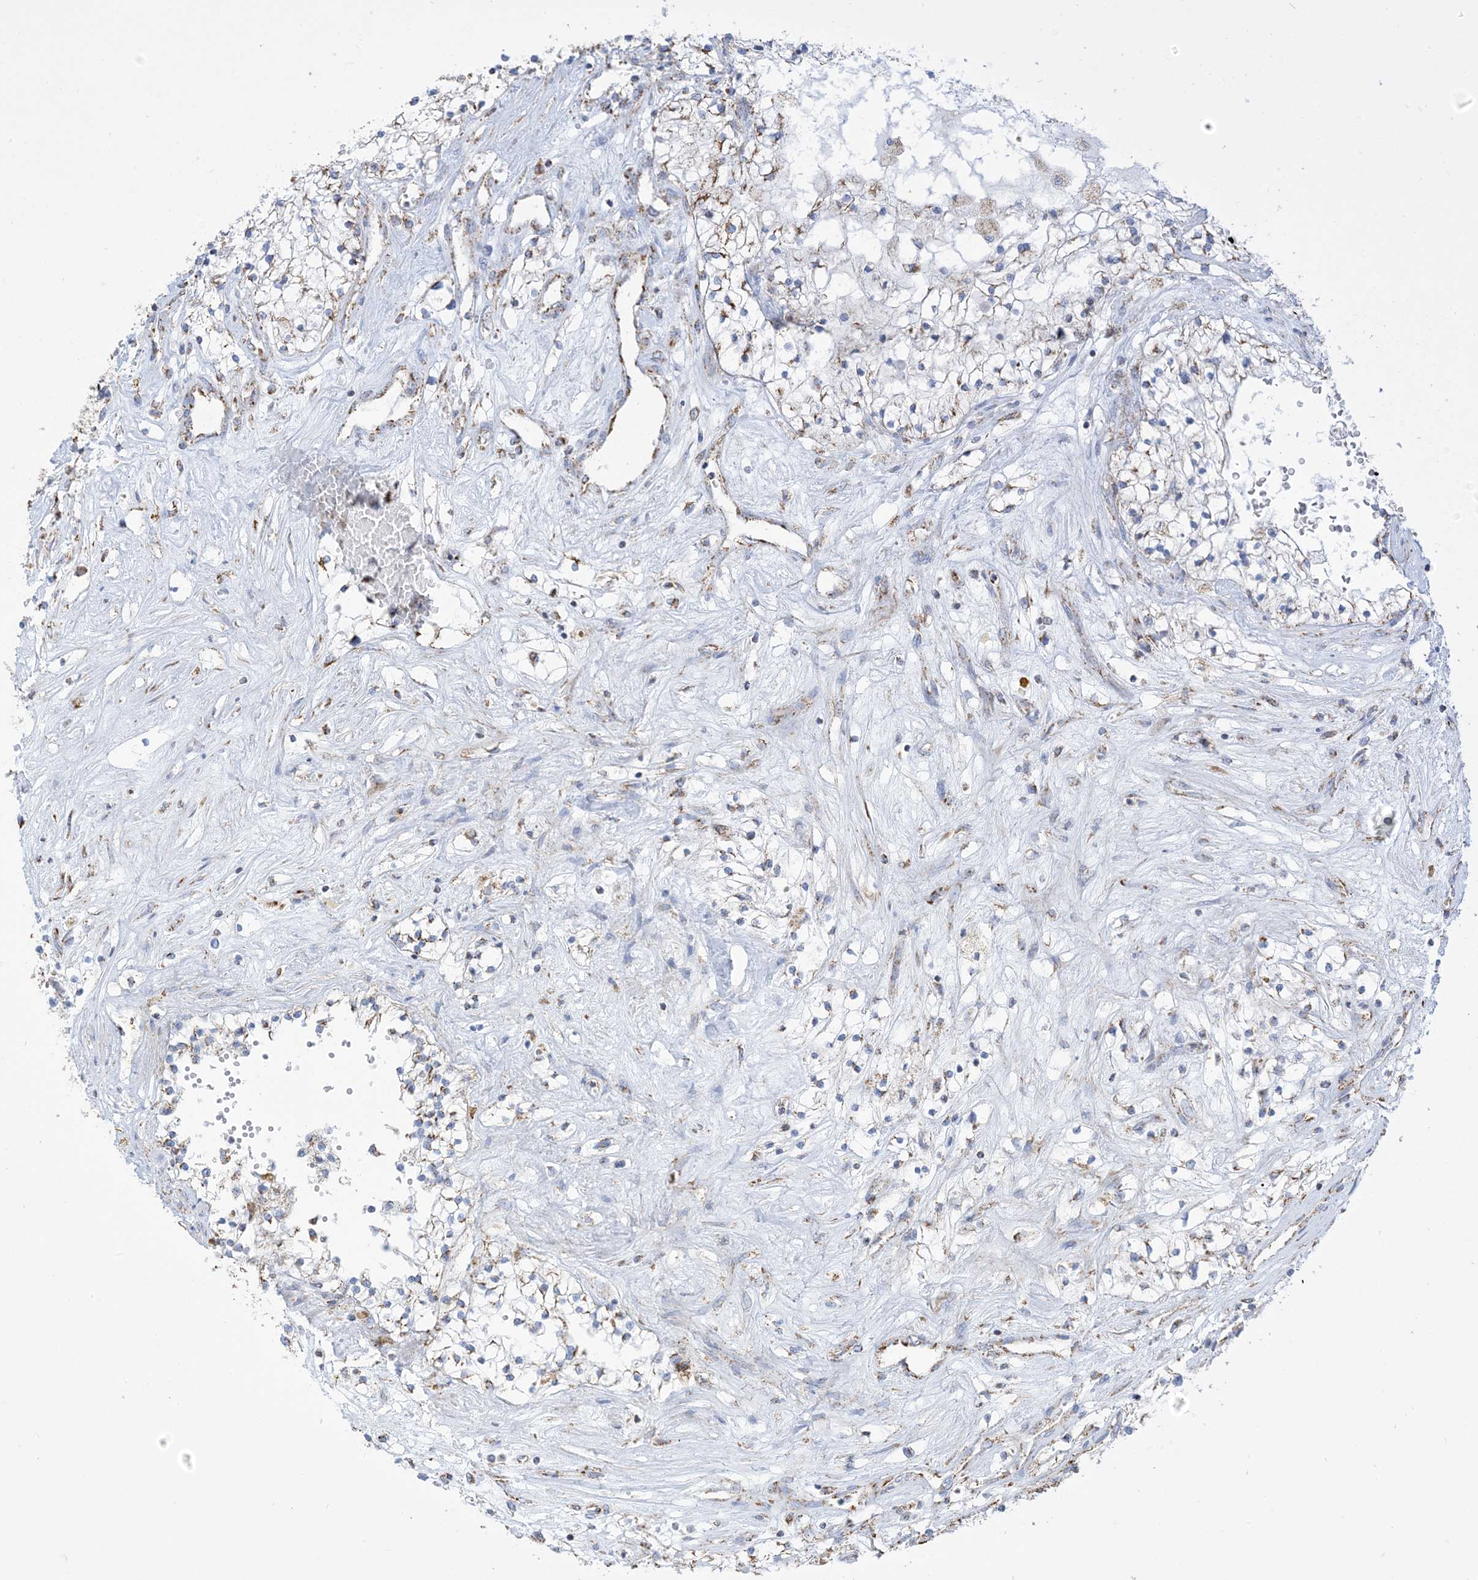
{"staining": {"intensity": "weak", "quantity": "25%-75%", "location": "cytoplasmic/membranous"}, "tissue": "renal cancer", "cell_type": "Tumor cells", "image_type": "cancer", "snomed": [{"axis": "morphology", "description": "Normal tissue, NOS"}, {"axis": "morphology", "description": "Adenocarcinoma, NOS"}, {"axis": "topography", "description": "Kidney"}], "caption": "Human adenocarcinoma (renal) stained with a brown dye exhibits weak cytoplasmic/membranous positive staining in about 25%-75% of tumor cells.", "gene": "SAMM50", "patient": {"sex": "male", "age": 68}}